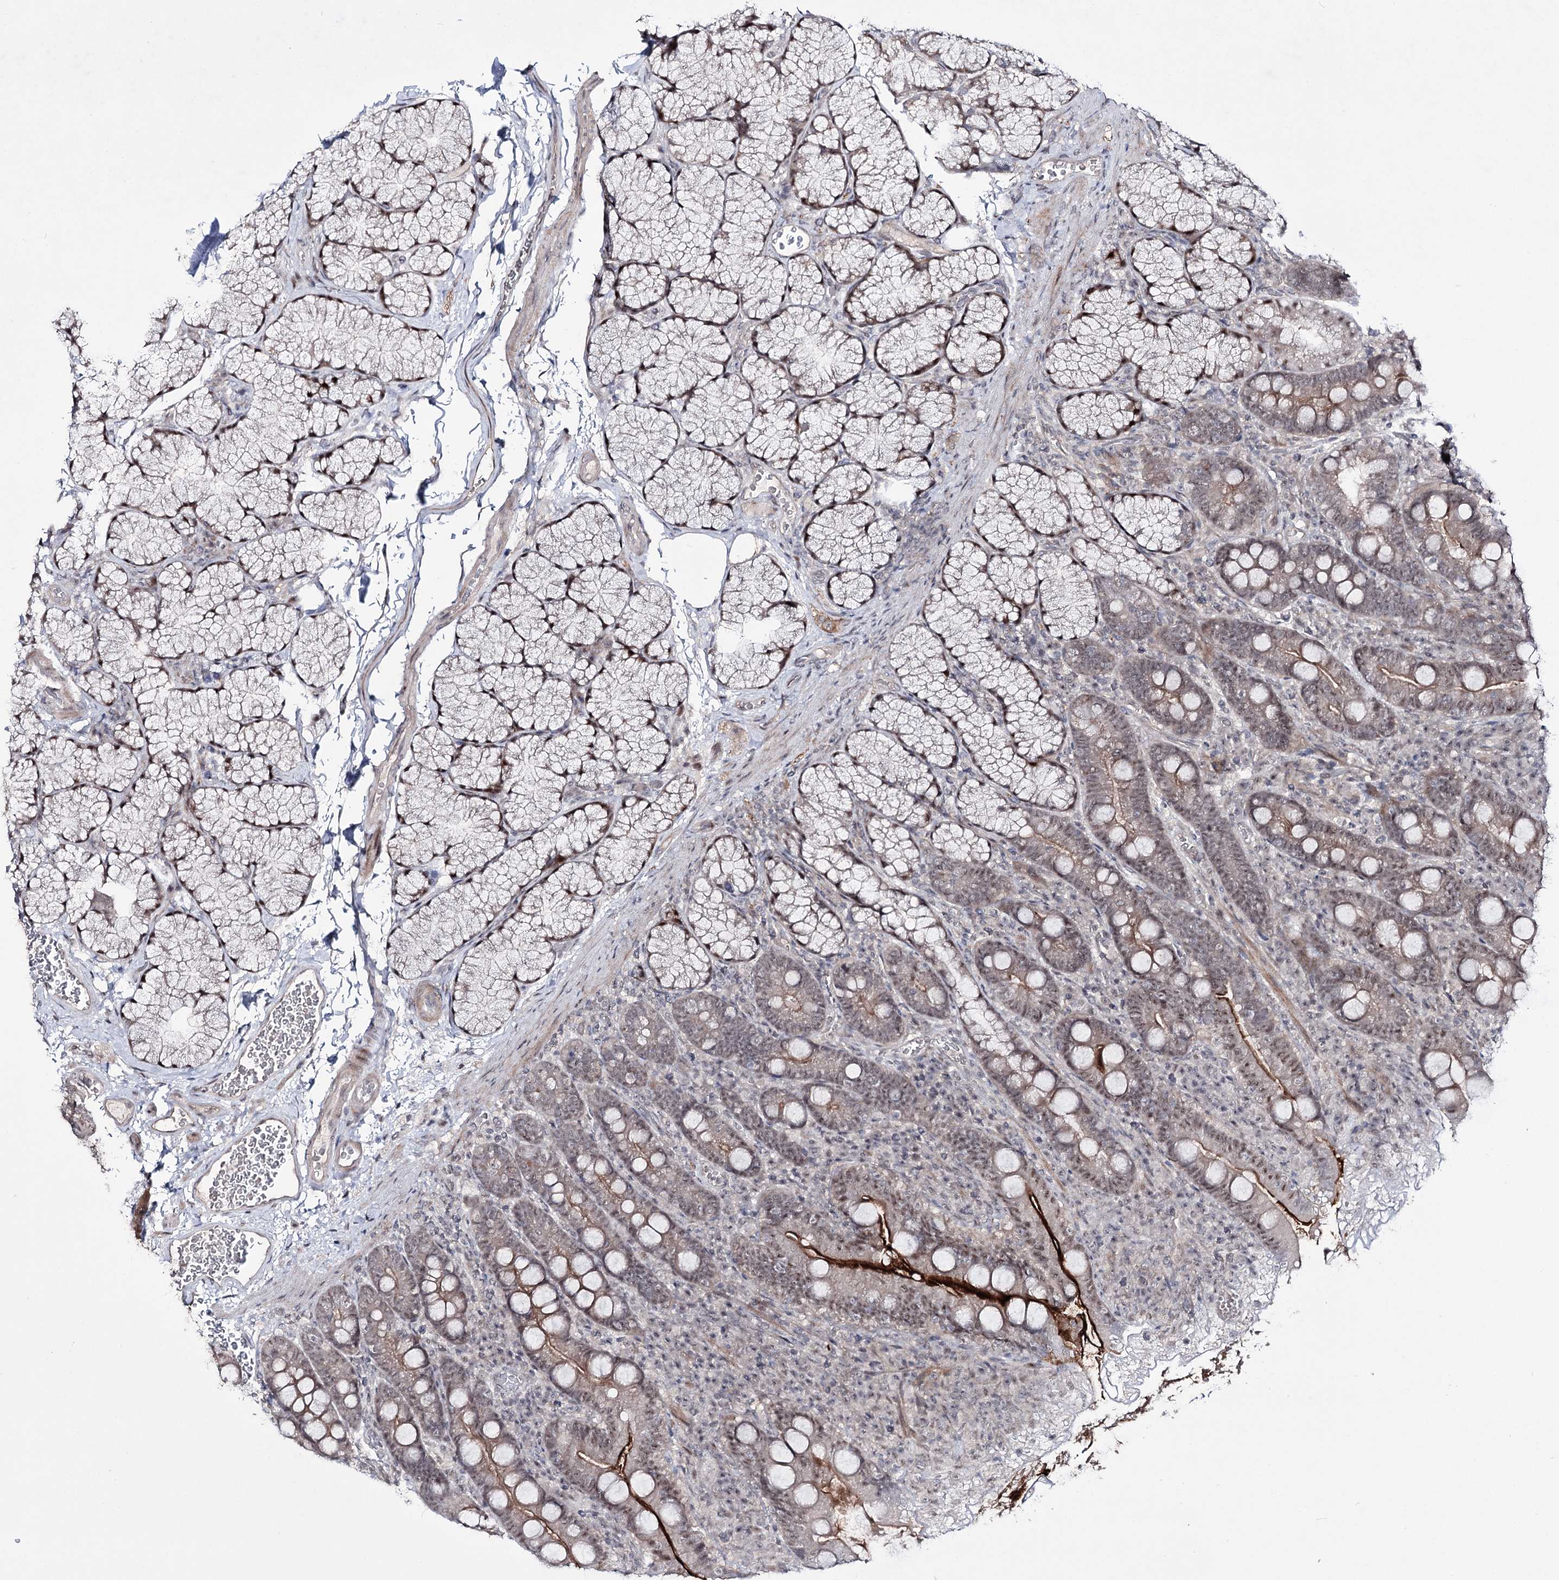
{"staining": {"intensity": "strong", "quantity": "25%-75%", "location": "cytoplasmic/membranous,nuclear"}, "tissue": "duodenum", "cell_type": "Glandular cells", "image_type": "normal", "snomed": [{"axis": "morphology", "description": "Normal tissue, NOS"}, {"axis": "topography", "description": "Duodenum"}], "caption": "A brown stain labels strong cytoplasmic/membranous,nuclear positivity of a protein in glandular cells of benign human duodenum.", "gene": "HOXC11", "patient": {"sex": "male", "age": 35}}